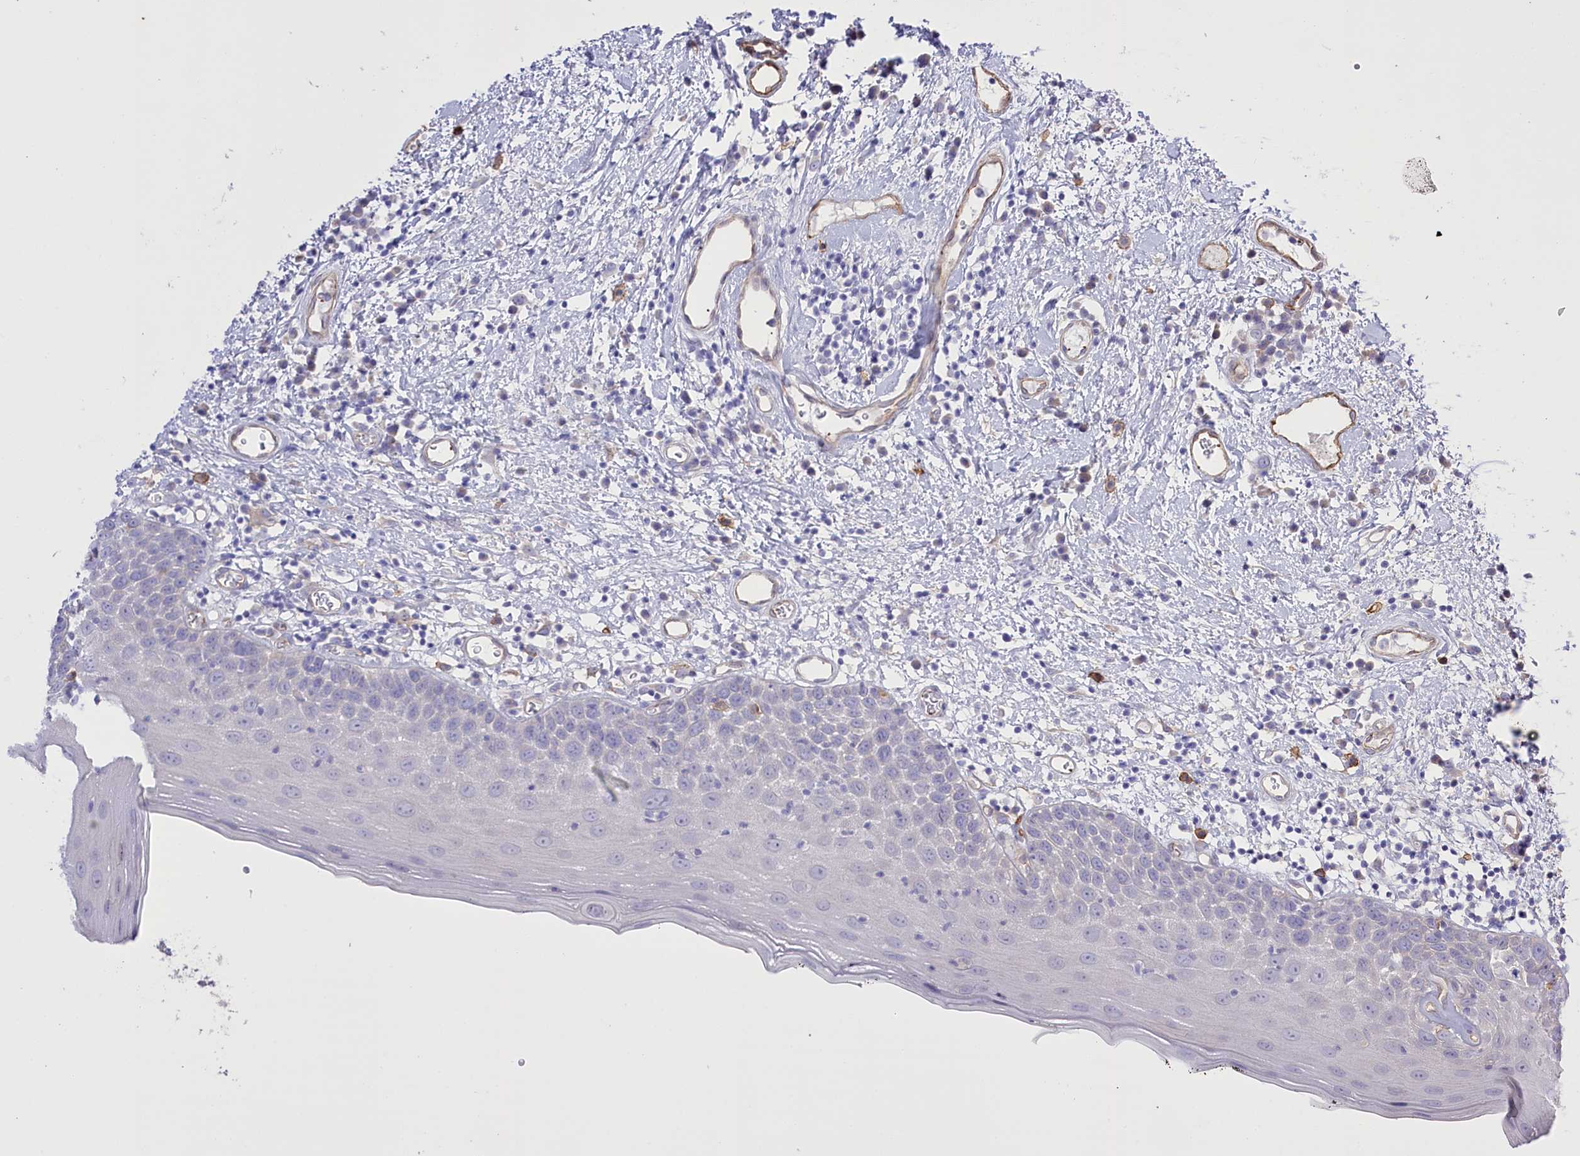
{"staining": {"intensity": "negative", "quantity": "none", "location": "none"}, "tissue": "oral mucosa", "cell_type": "Squamous epithelial cells", "image_type": "normal", "snomed": [{"axis": "morphology", "description": "Normal tissue, NOS"}, {"axis": "topography", "description": "Oral tissue"}], "caption": "Immunohistochemistry image of unremarkable oral mucosa stained for a protein (brown), which exhibits no positivity in squamous epithelial cells.", "gene": "SLC39A10", "patient": {"sex": "male", "age": 74}}